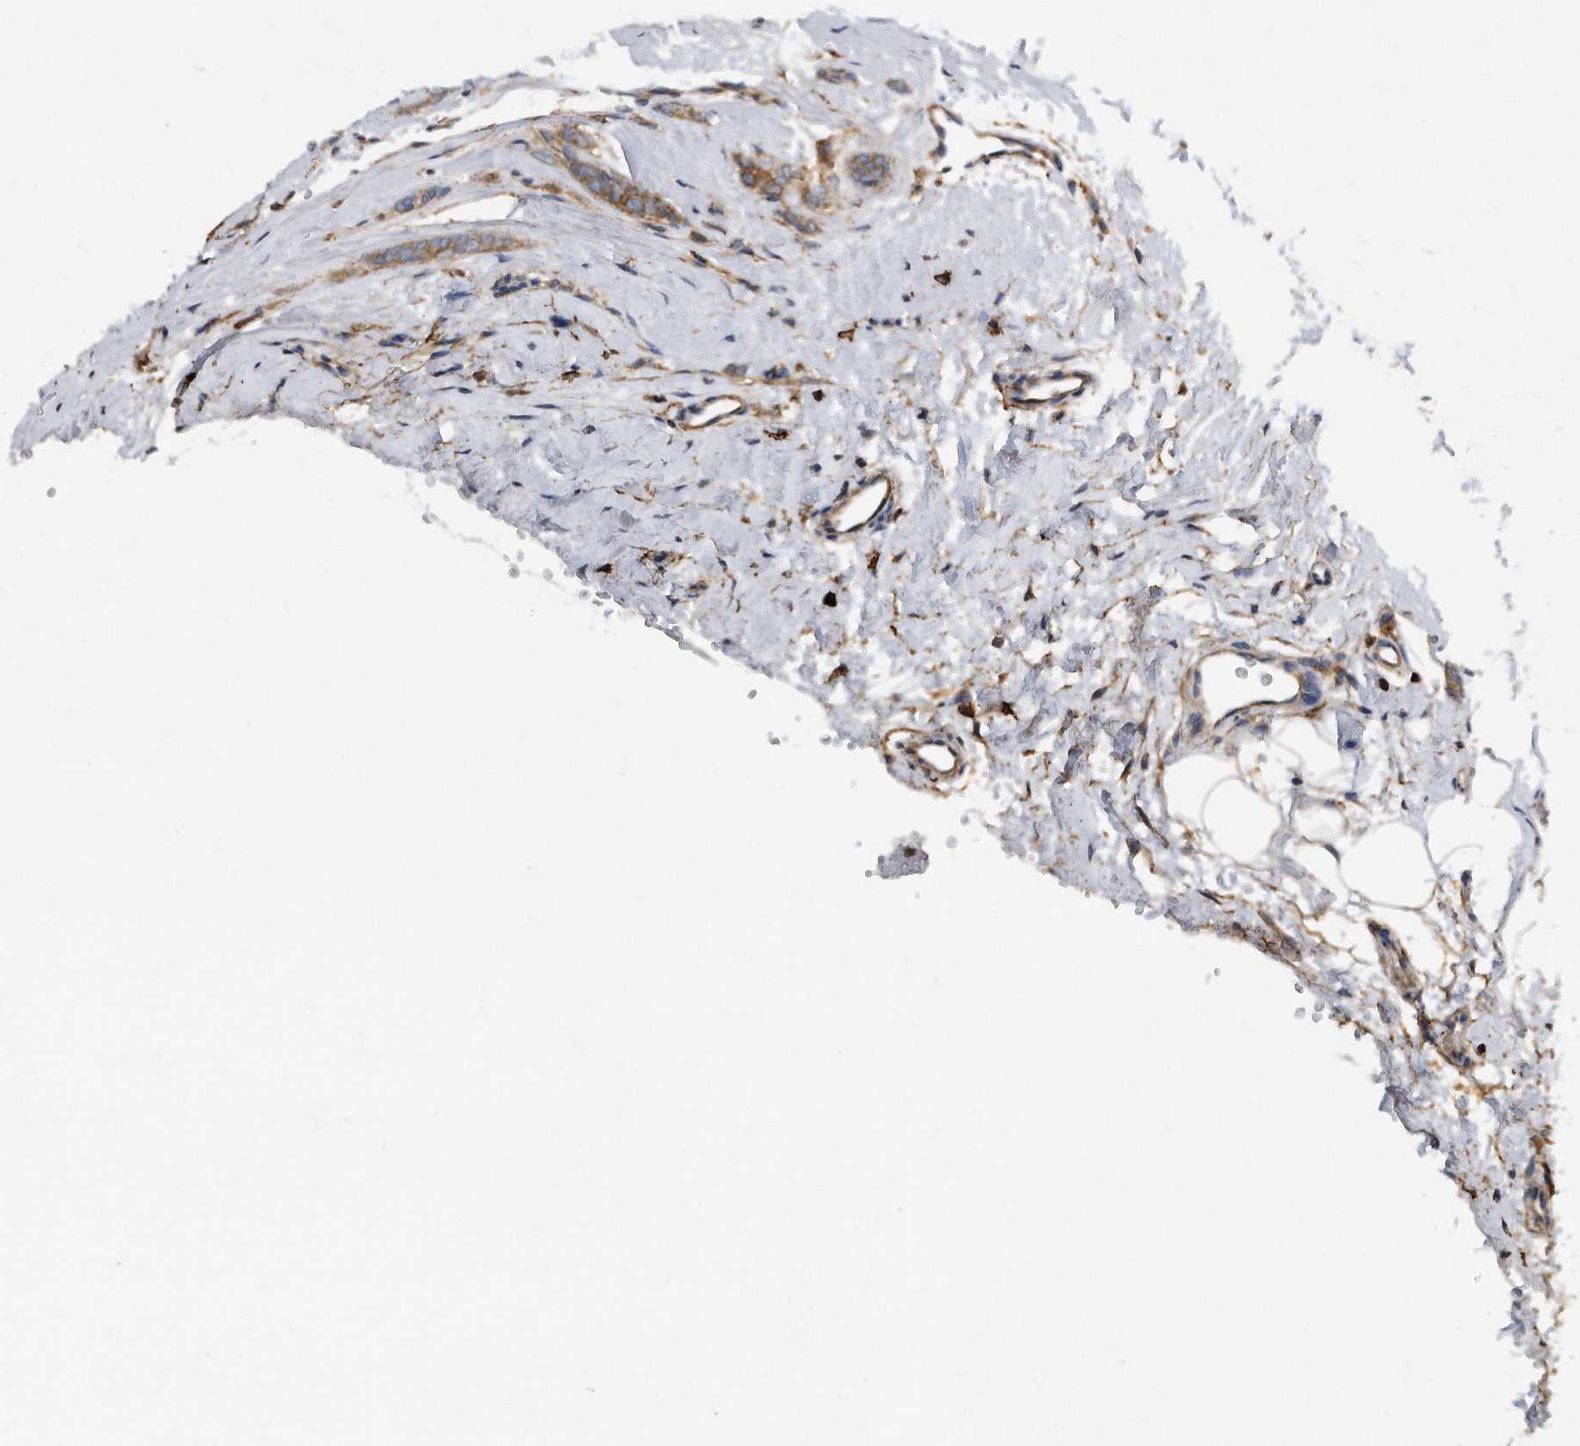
{"staining": {"intensity": "moderate", "quantity": ">75%", "location": "cytoplasmic/membranous"}, "tissue": "breast cancer", "cell_type": "Tumor cells", "image_type": "cancer", "snomed": [{"axis": "morphology", "description": "Lobular carcinoma"}, {"axis": "topography", "description": "Skin"}, {"axis": "topography", "description": "Breast"}], "caption": "A high-resolution photomicrograph shows IHC staining of breast cancer, which reveals moderate cytoplasmic/membranous expression in about >75% of tumor cells.", "gene": "ATG5", "patient": {"sex": "female", "age": 46}}